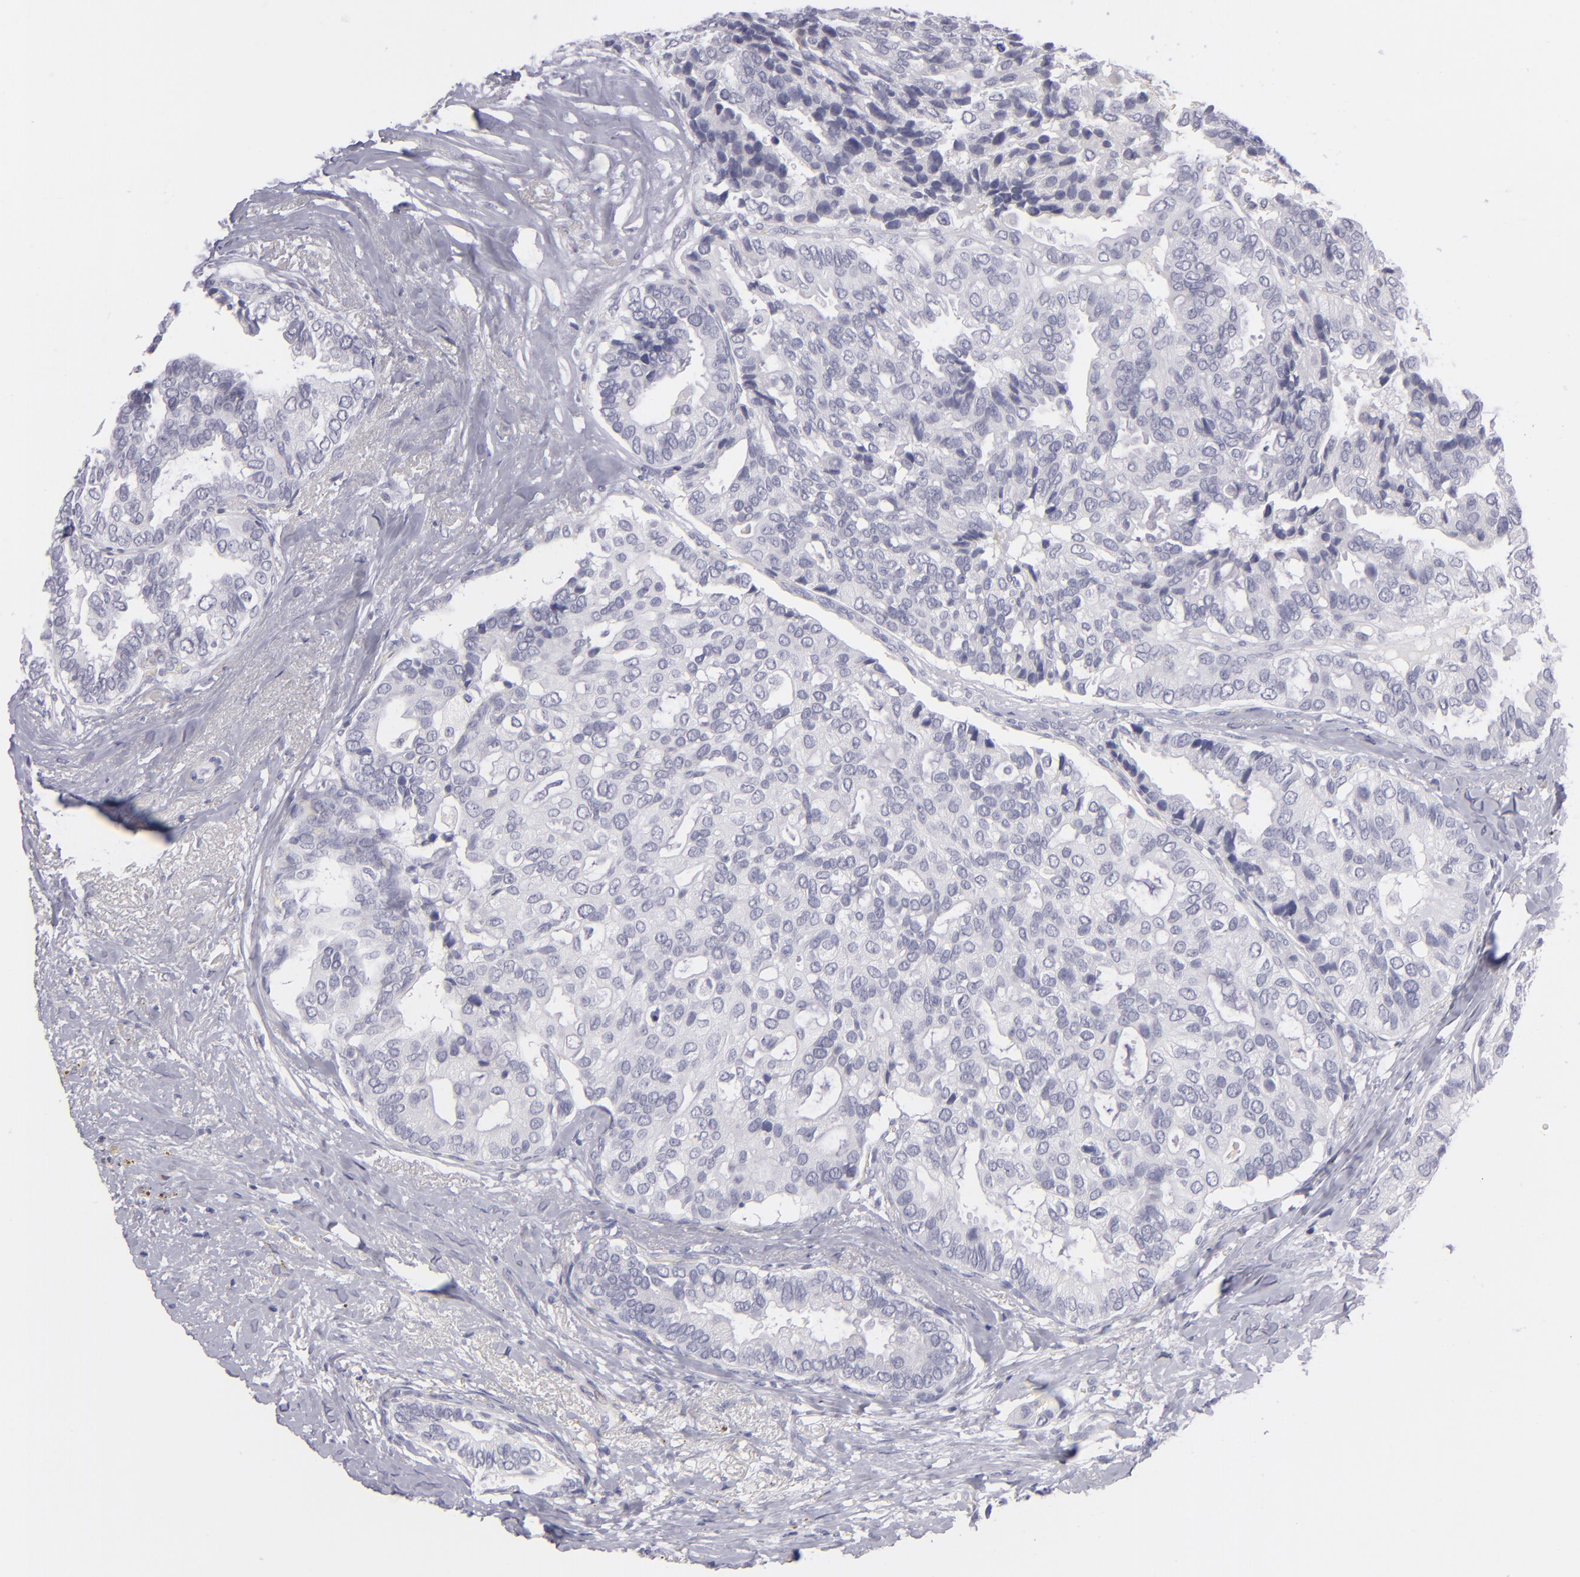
{"staining": {"intensity": "negative", "quantity": "none", "location": "none"}, "tissue": "breast cancer", "cell_type": "Tumor cells", "image_type": "cancer", "snomed": [{"axis": "morphology", "description": "Duct carcinoma"}, {"axis": "topography", "description": "Breast"}], "caption": "Micrograph shows no protein expression in tumor cells of invasive ductal carcinoma (breast) tissue. (Brightfield microscopy of DAB immunohistochemistry at high magnification).", "gene": "ITGB4", "patient": {"sex": "female", "age": 69}}